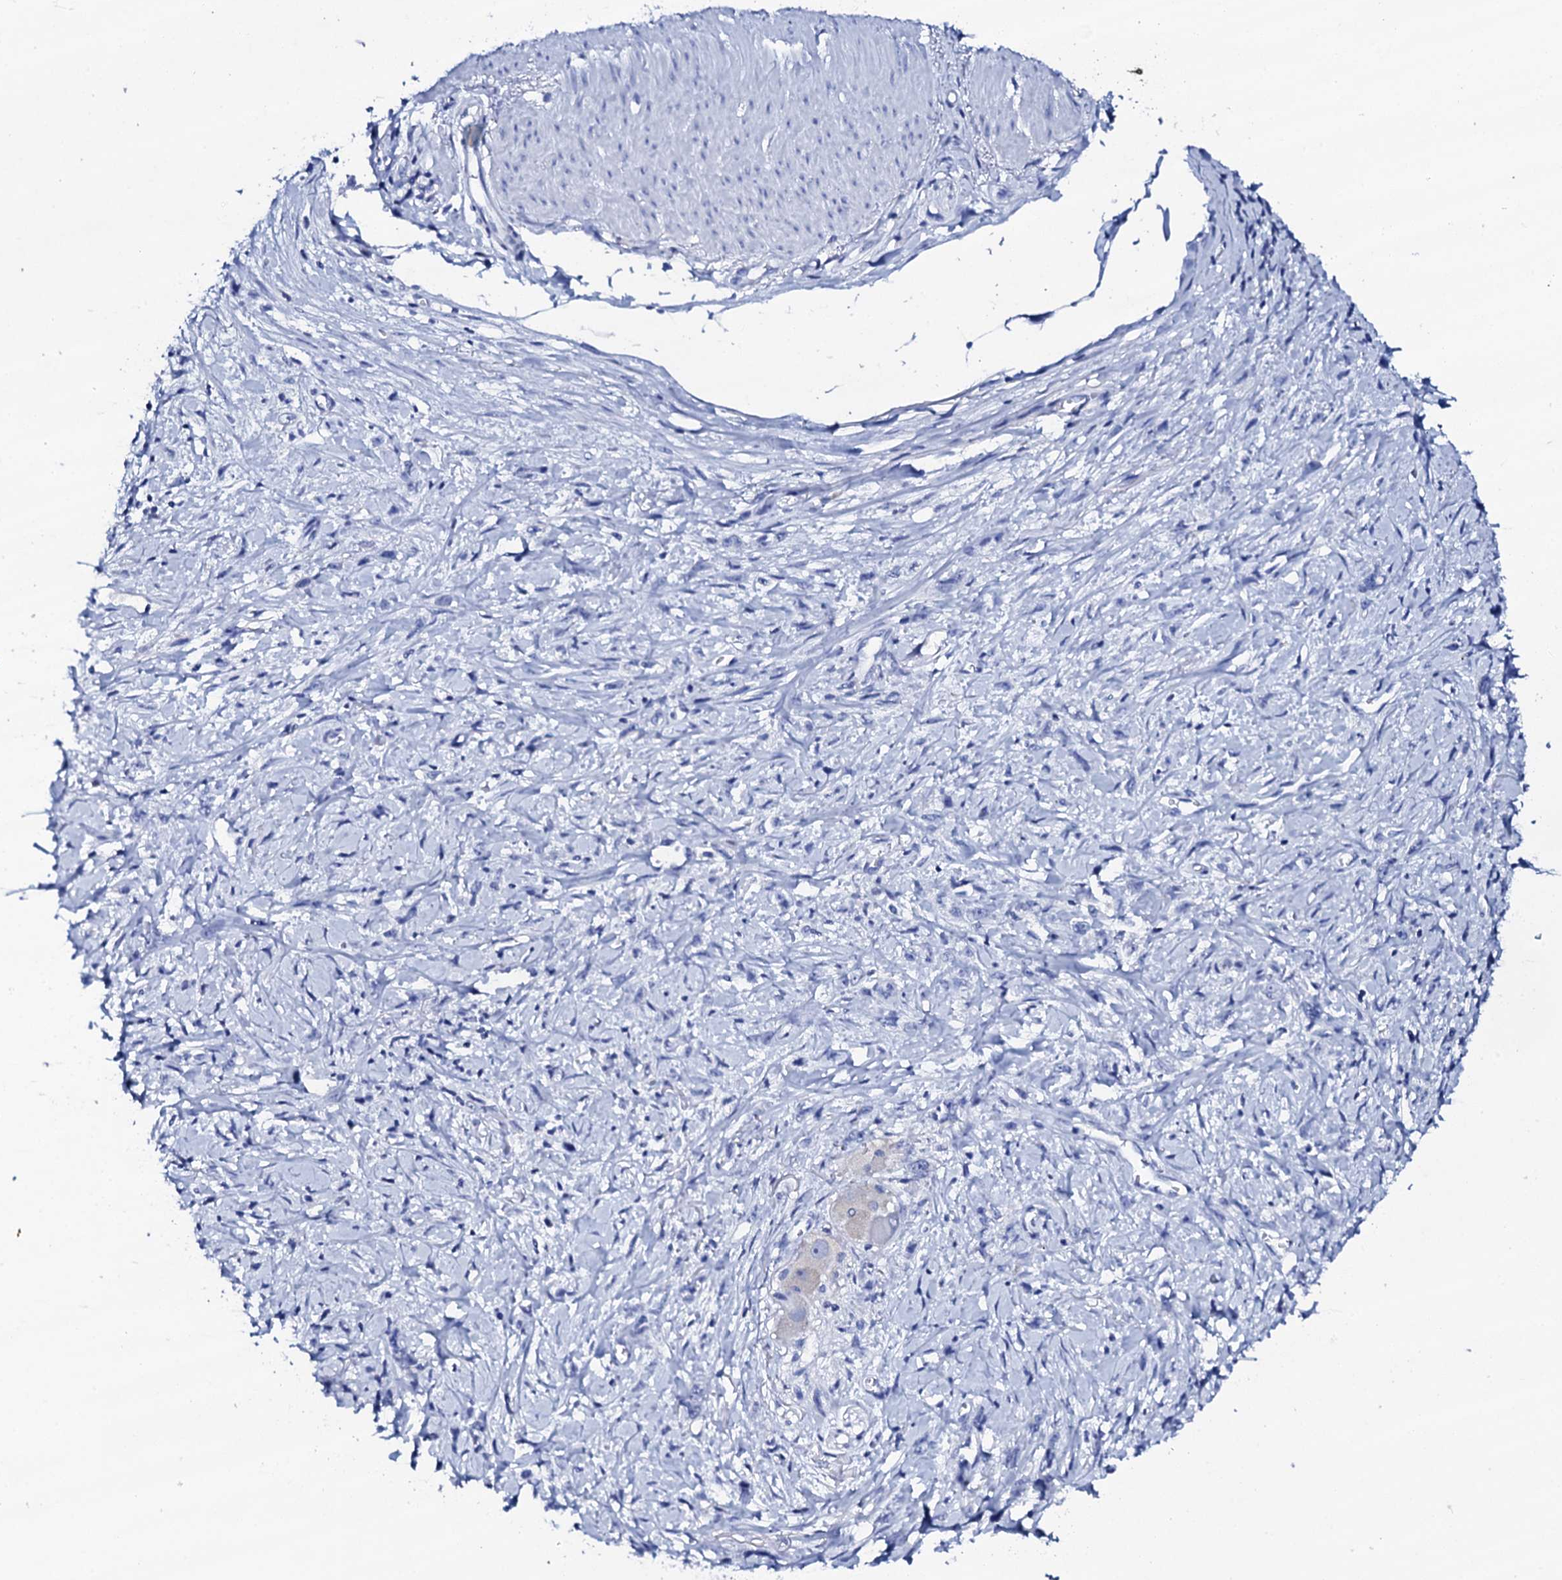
{"staining": {"intensity": "negative", "quantity": "none", "location": "none"}, "tissue": "stomach cancer", "cell_type": "Tumor cells", "image_type": "cancer", "snomed": [{"axis": "morphology", "description": "Adenocarcinoma, NOS"}, {"axis": "topography", "description": "Stomach"}], "caption": "IHC histopathology image of neoplastic tissue: human stomach adenocarcinoma stained with DAB demonstrates no significant protein expression in tumor cells. (Brightfield microscopy of DAB immunohistochemistry (IHC) at high magnification).", "gene": "FBXL16", "patient": {"sex": "female", "age": 76}}